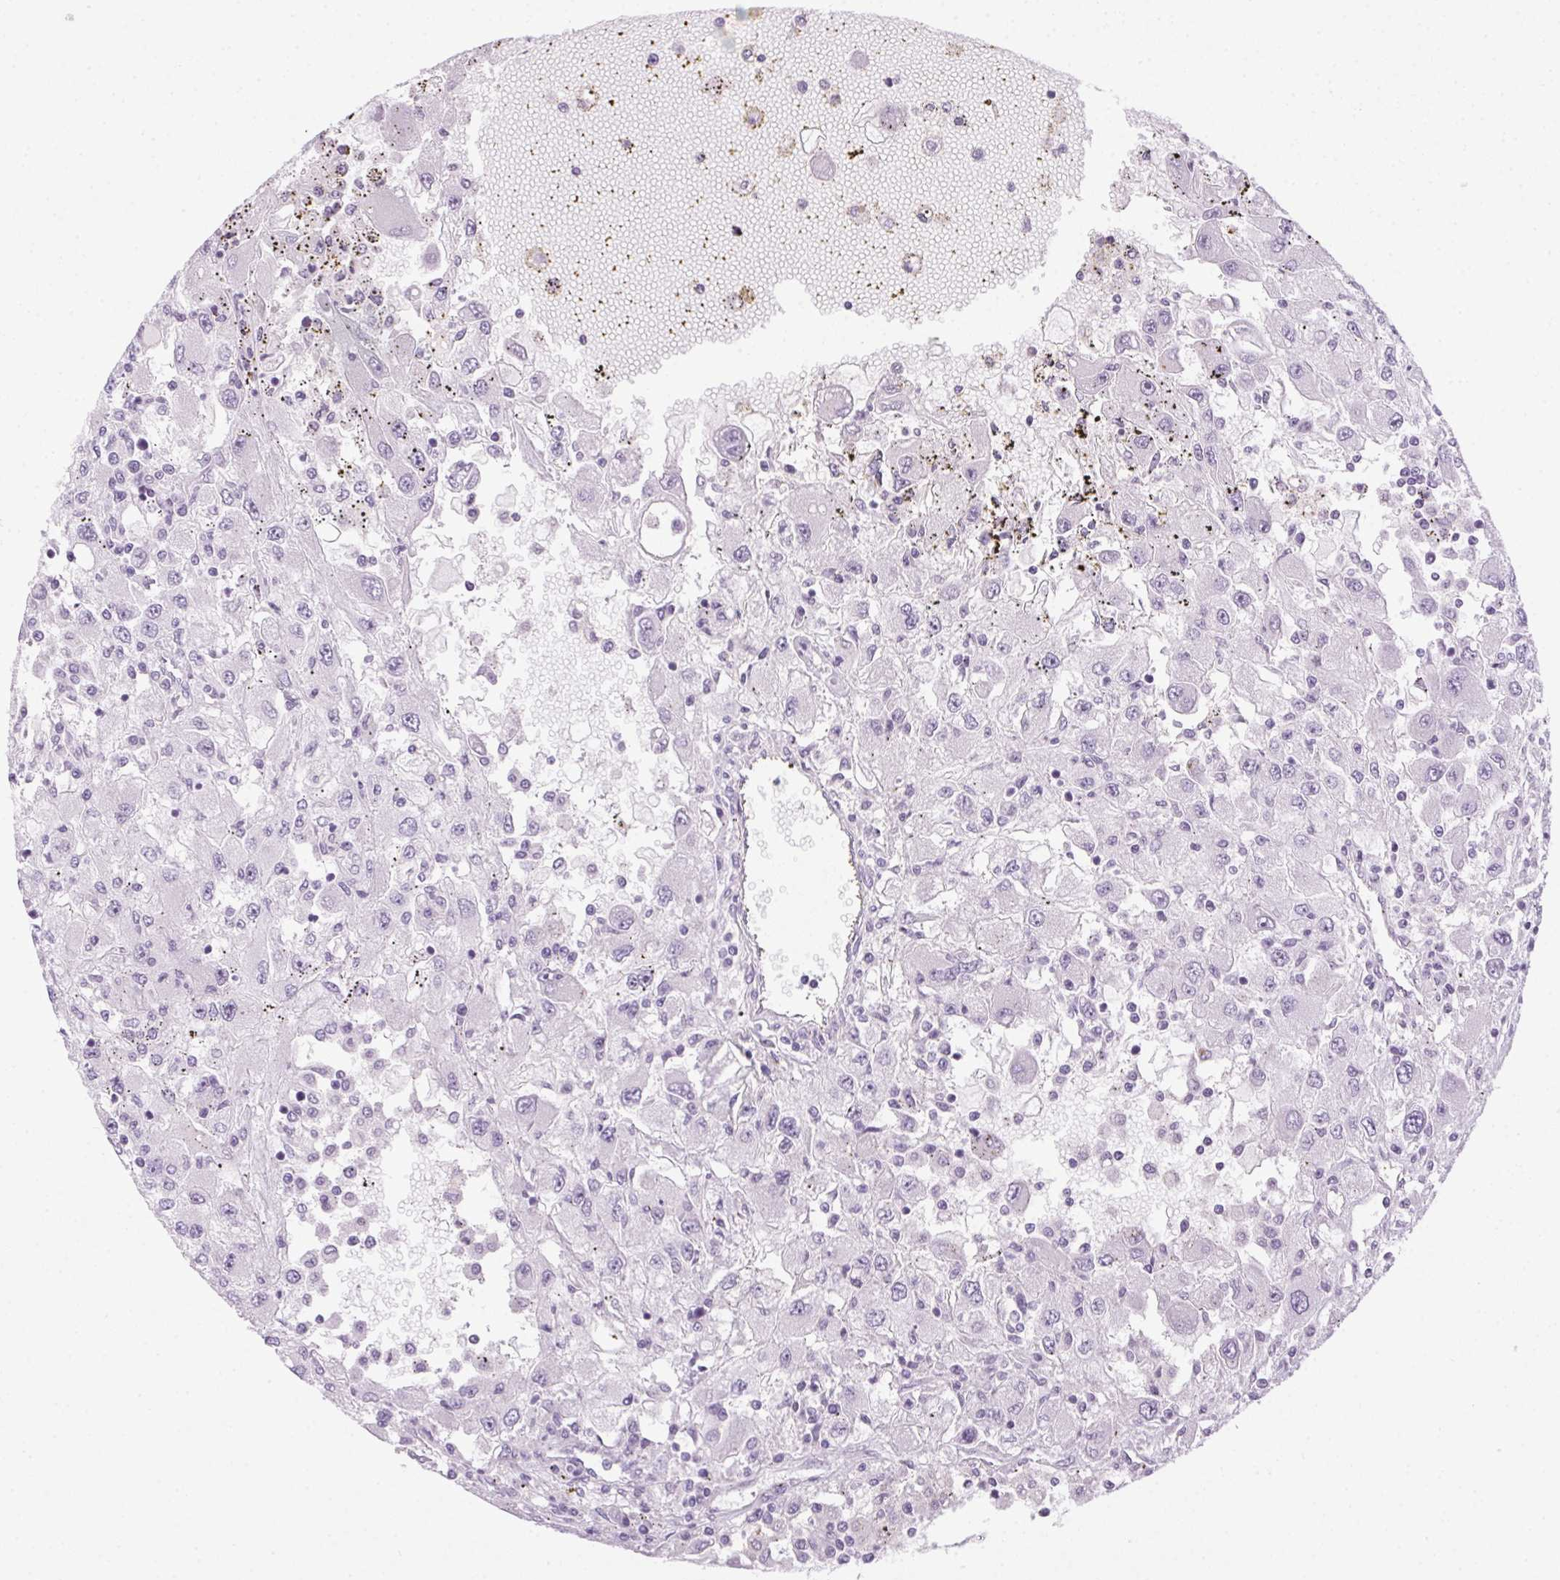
{"staining": {"intensity": "negative", "quantity": "none", "location": "none"}, "tissue": "renal cancer", "cell_type": "Tumor cells", "image_type": "cancer", "snomed": [{"axis": "morphology", "description": "Adenocarcinoma, NOS"}, {"axis": "topography", "description": "Kidney"}], "caption": "There is no significant positivity in tumor cells of adenocarcinoma (renal). Nuclei are stained in blue.", "gene": "POPDC2", "patient": {"sex": "female", "age": 67}}